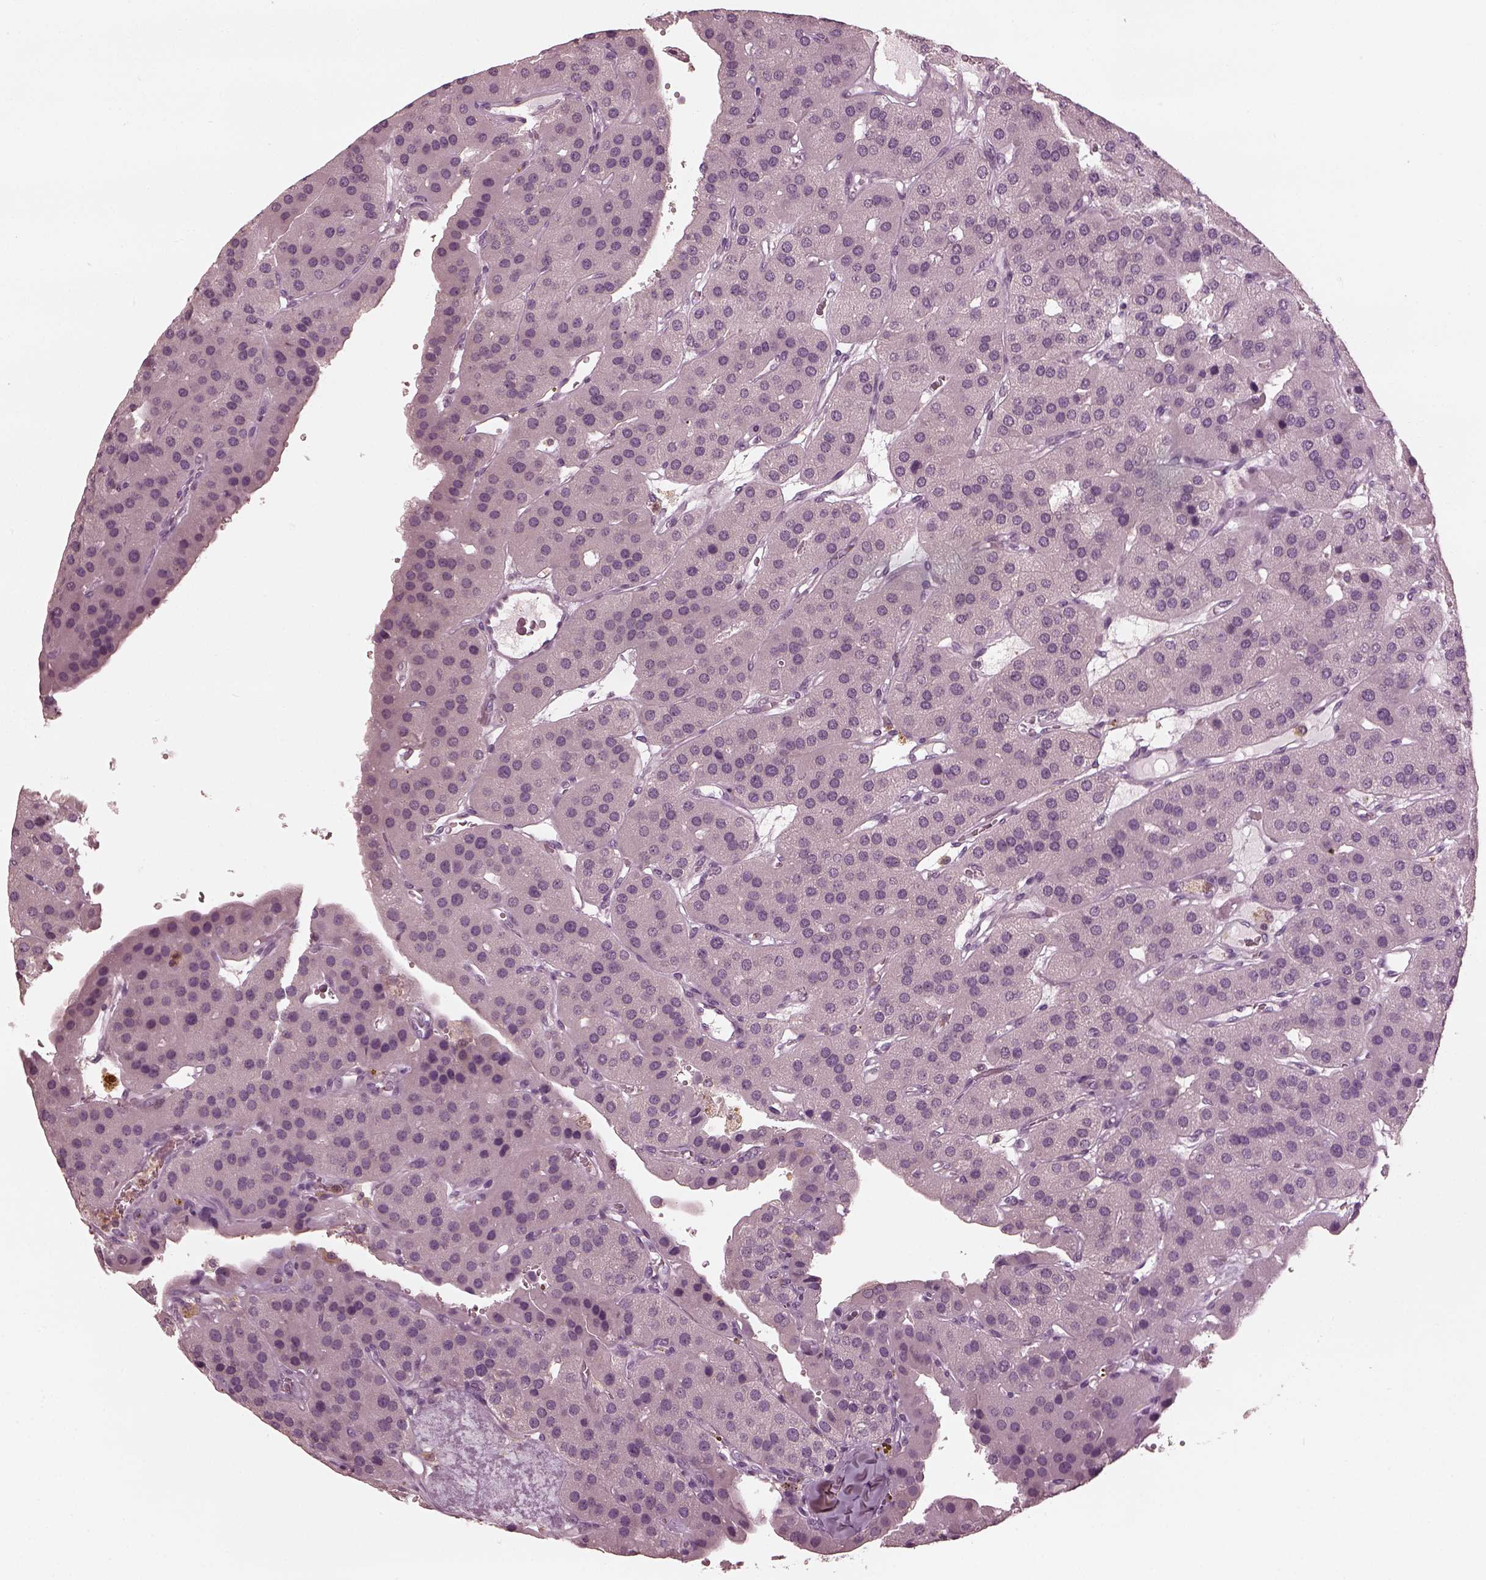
{"staining": {"intensity": "negative", "quantity": "none", "location": "none"}, "tissue": "parathyroid gland", "cell_type": "Glandular cells", "image_type": "normal", "snomed": [{"axis": "morphology", "description": "Normal tissue, NOS"}, {"axis": "morphology", "description": "Adenoma, NOS"}, {"axis": "topography", "description": "Parathyroid gland"}], "caption": "Immunohistochemistry (IHC) of normal human parathyroid gland displays no staining in glandular cells. (DAB immunohistochemistry (IHC), high magnification).", "gene": "PSTPIP2", "patient": {"sex": "female", "age": 86}}